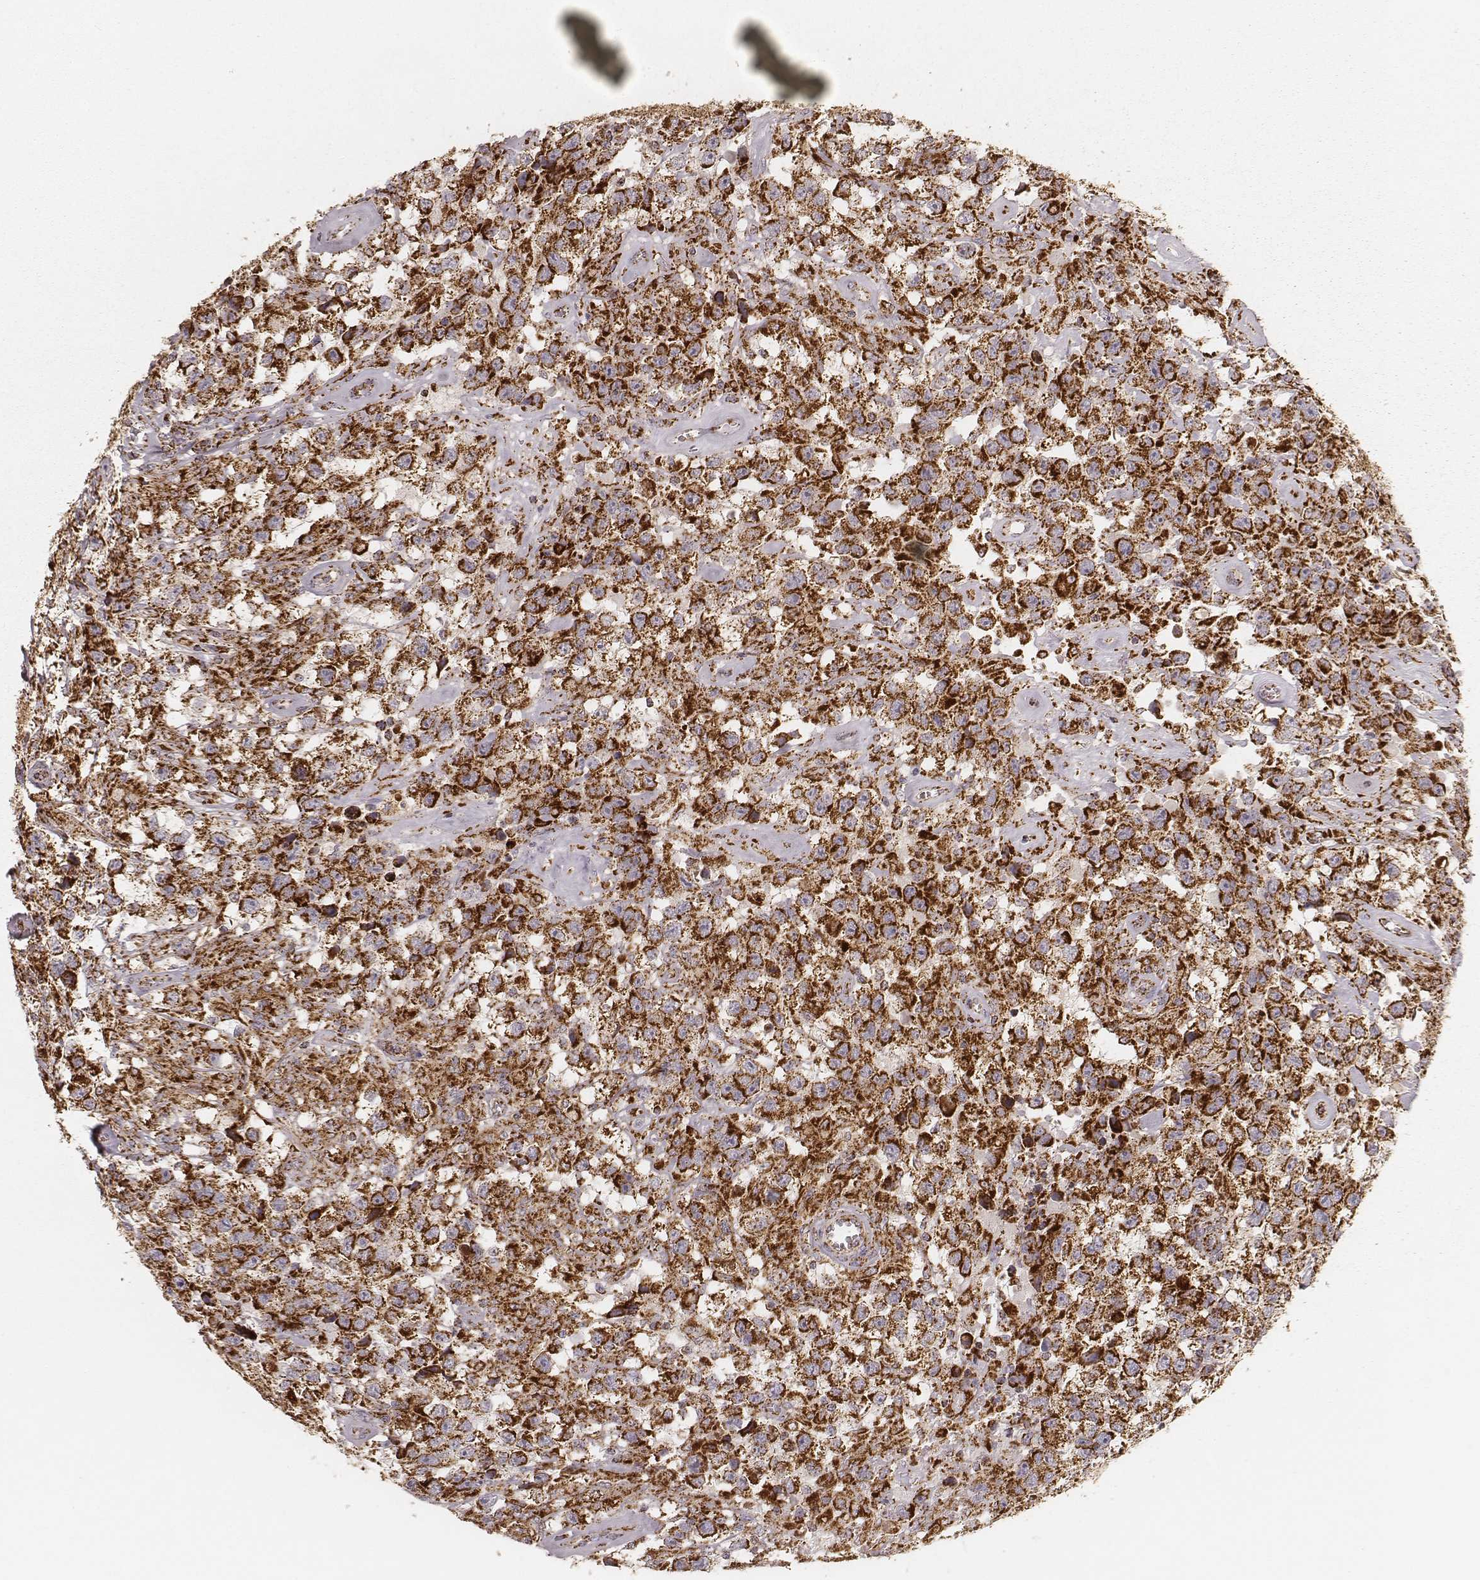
{"staining": {"intensity": "strong", "quantity": ">75%", "location": "cytoplasmic/membranous"}, "tissue": "testis cancer", "cell_type": "Tumor cells", "image_type": "cancer", "snomed": [{"axis": "morphology", "description": "Seminoma, NOS"}, {"axis": "topography", "description": "Testis"}], "caption": "Seminoma (testis) stained for a protein (brown) demonstrates strong cytoplasmic/membranous positive positivity in about >75% of tumor cells.", "gene": "CS", "patient": {"sex": "male", "age": 43}}